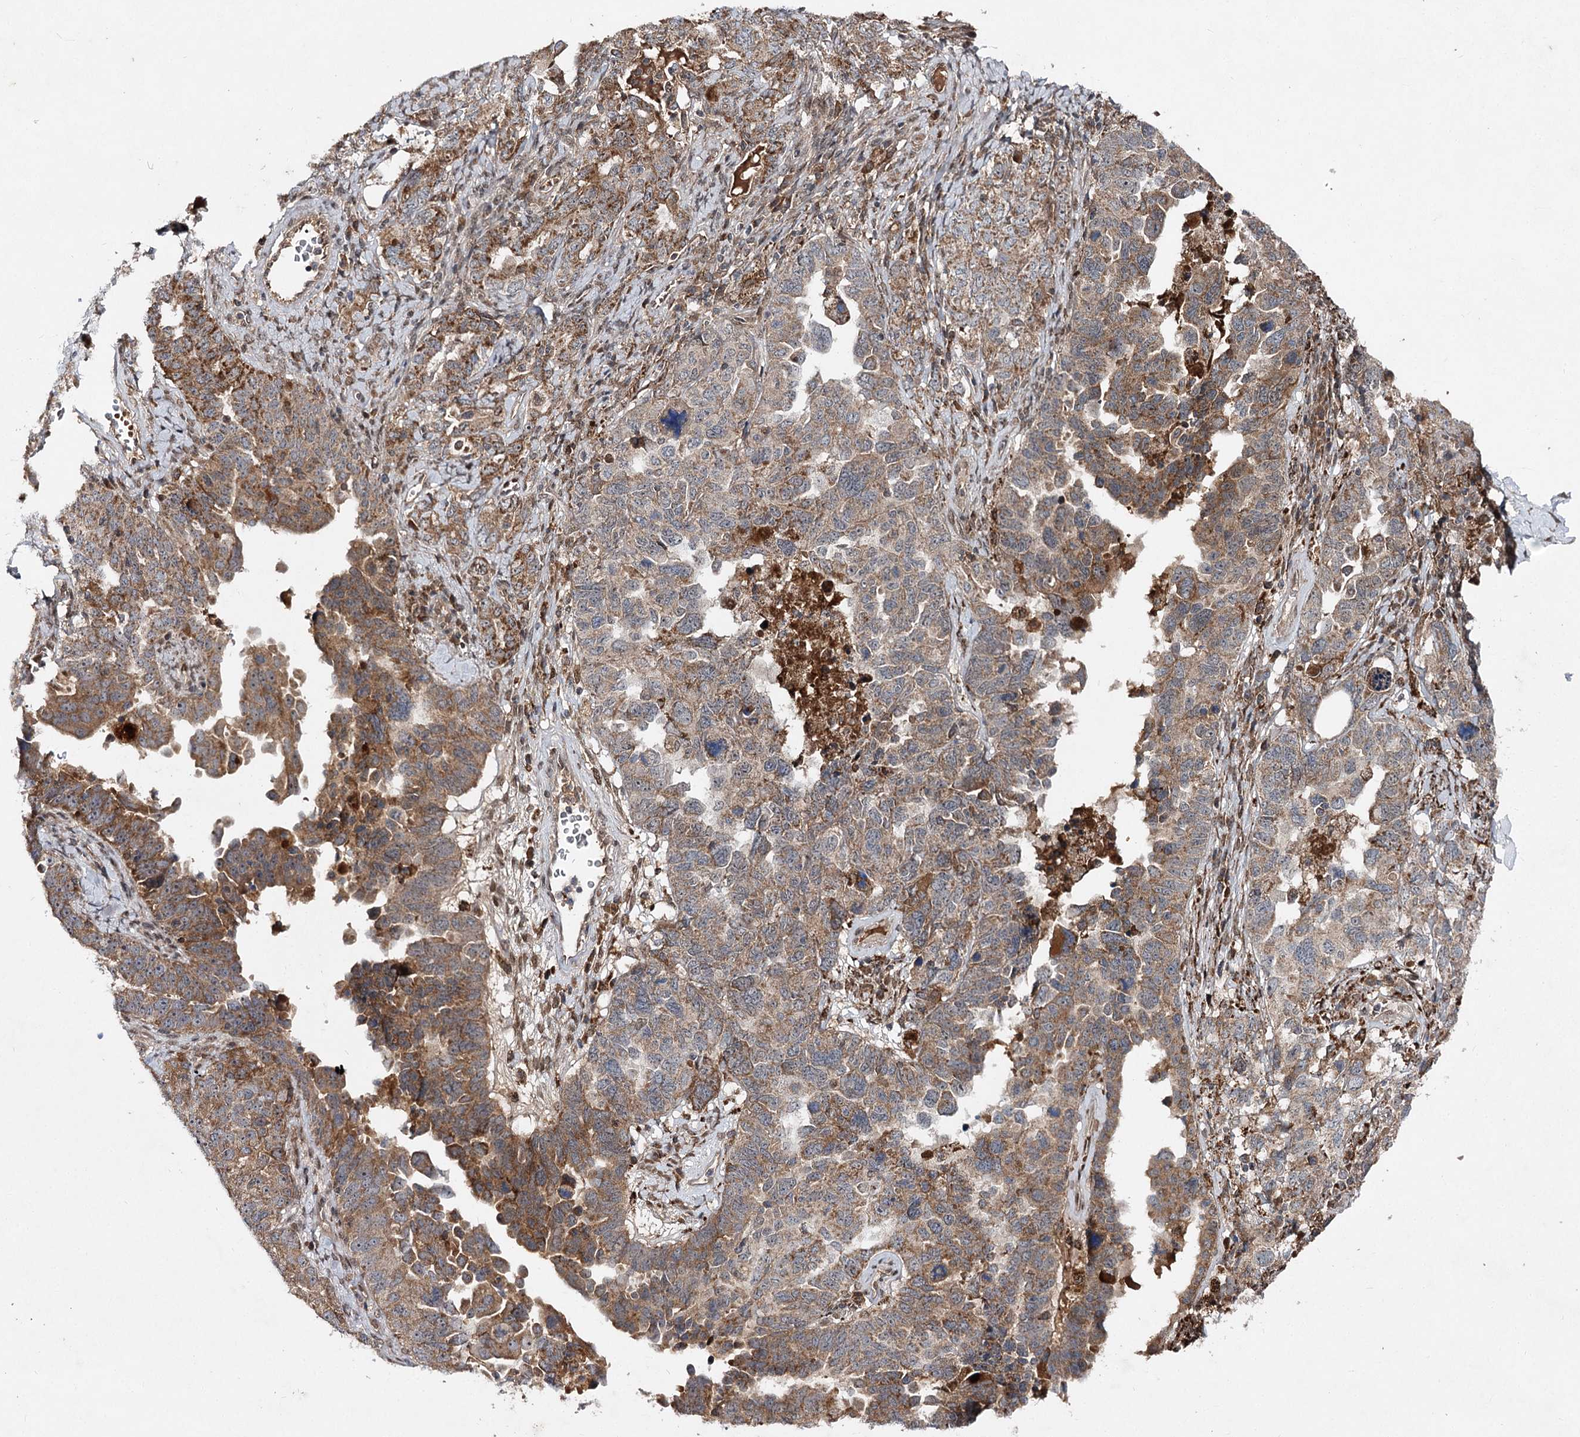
{"staining": {"intensity": "strong", "quantity": "25%-75%", "location": "cytoplasmic/membranous"}, "tissue": "ovarian cancer", "cell_type": "Tumor cells", "image_type": "cancer", "snomed": [{"axis": "morphology", "description": "Carcinoma, endometroid"}, {"axis": "topography", "description": "Ovary"}], "caption": "A photomicrograph of endometroid carcinoma (ovarian) stained for a protein demonstrates strong cytoplasmic/membranous brown staining in tumor cells.", "gene": "MSANTD2", "patient": {"sex": "female", "age": 62}}